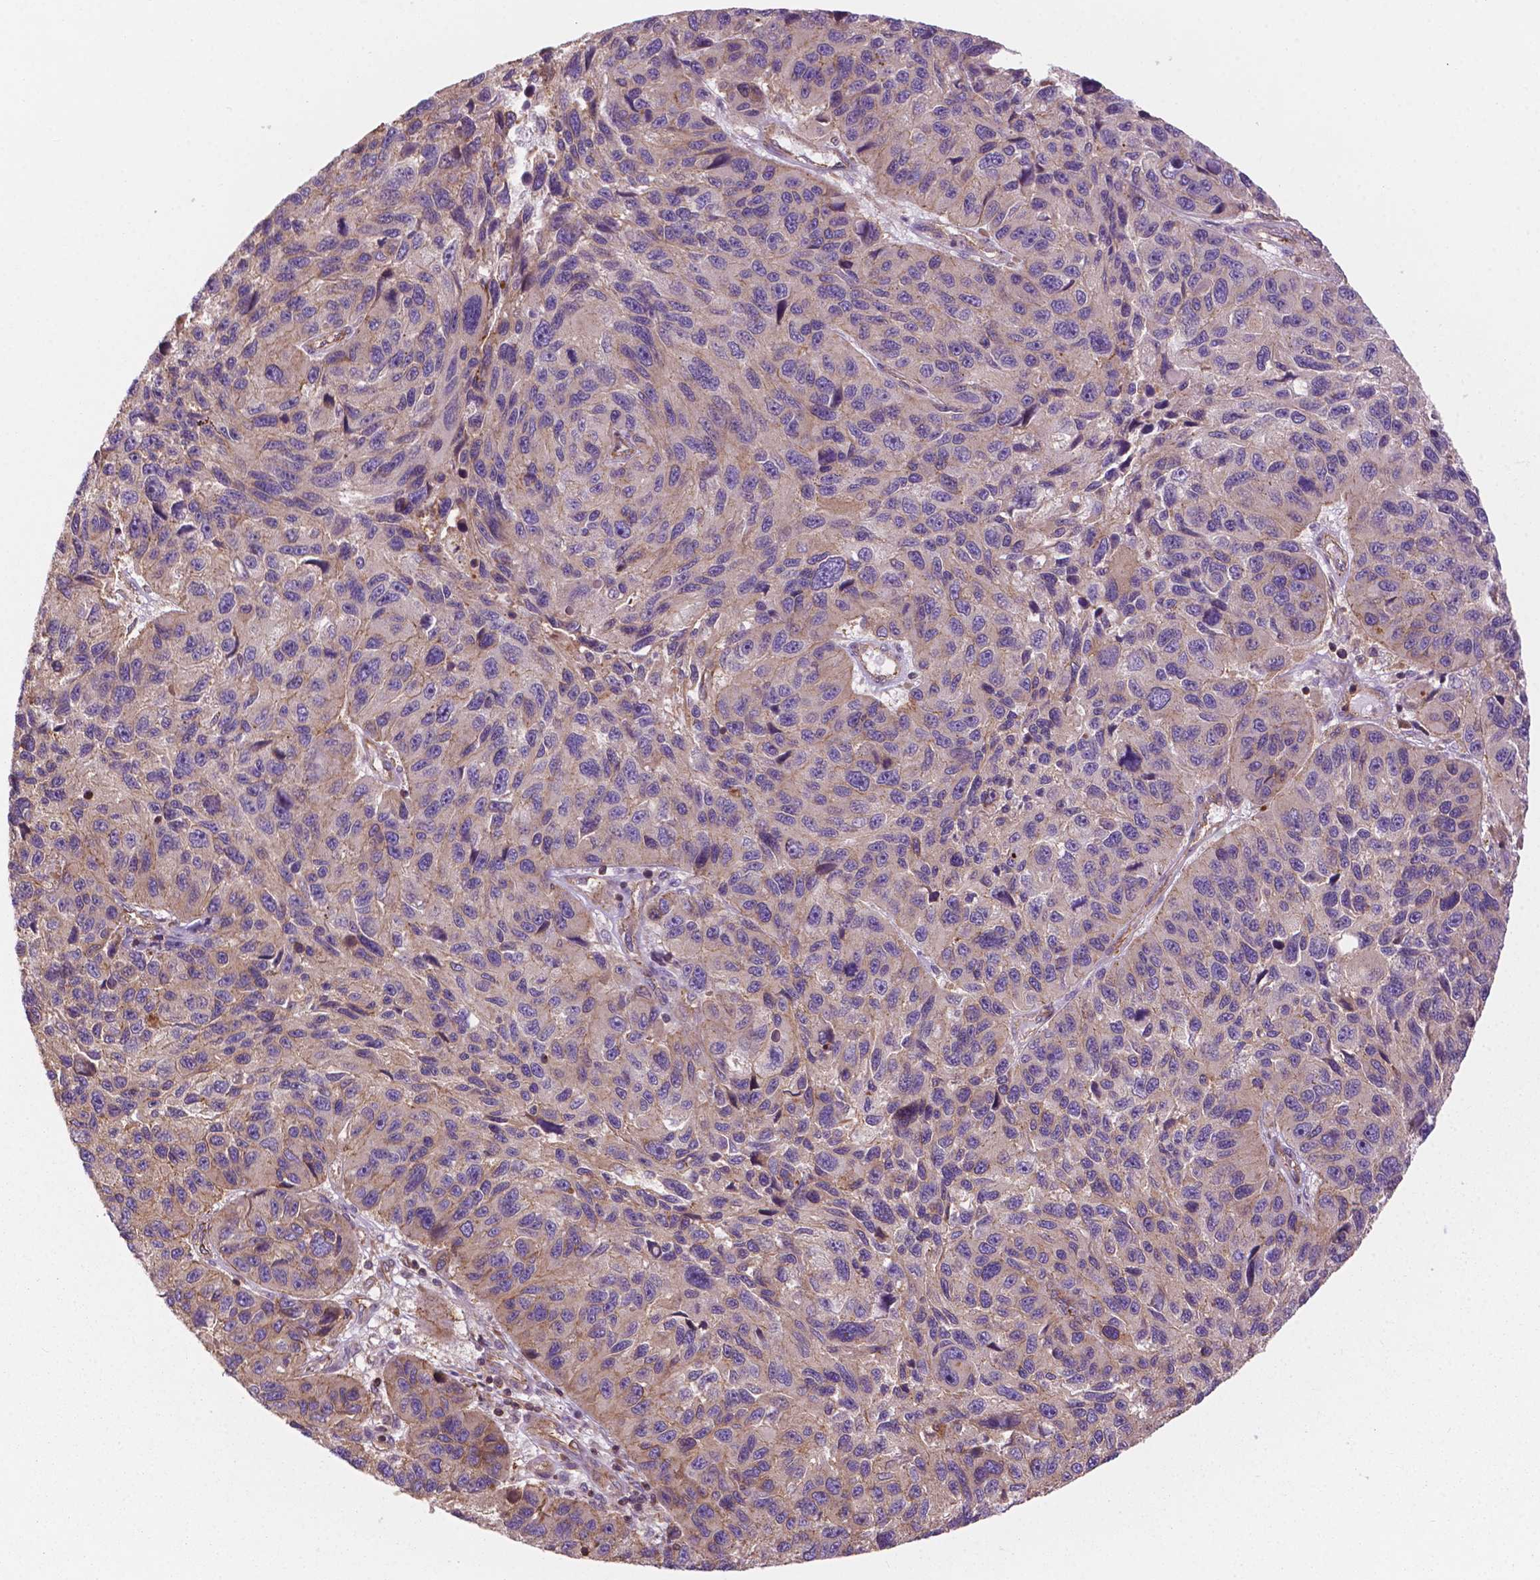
{"staining": {"intensity": "weak", "quantity": "<25%", "location": "cytoplasmic/membranous"}, "tissue": "melanoma", "cell_type": "Tumor cells", "image_type": "cancer", "snomed": [{"axis": "morphology", "description": "Malignant melanoma, NOS"}, {"axis": "topography", "description": "Skin"}], "caption": "A high-resolution micrograph shows immunohistochemistry staining of melanoma, which displays no significant positivity in tumor cells.", "gene": "SURF4", "patient": {"sex": "male", "age": 53}}